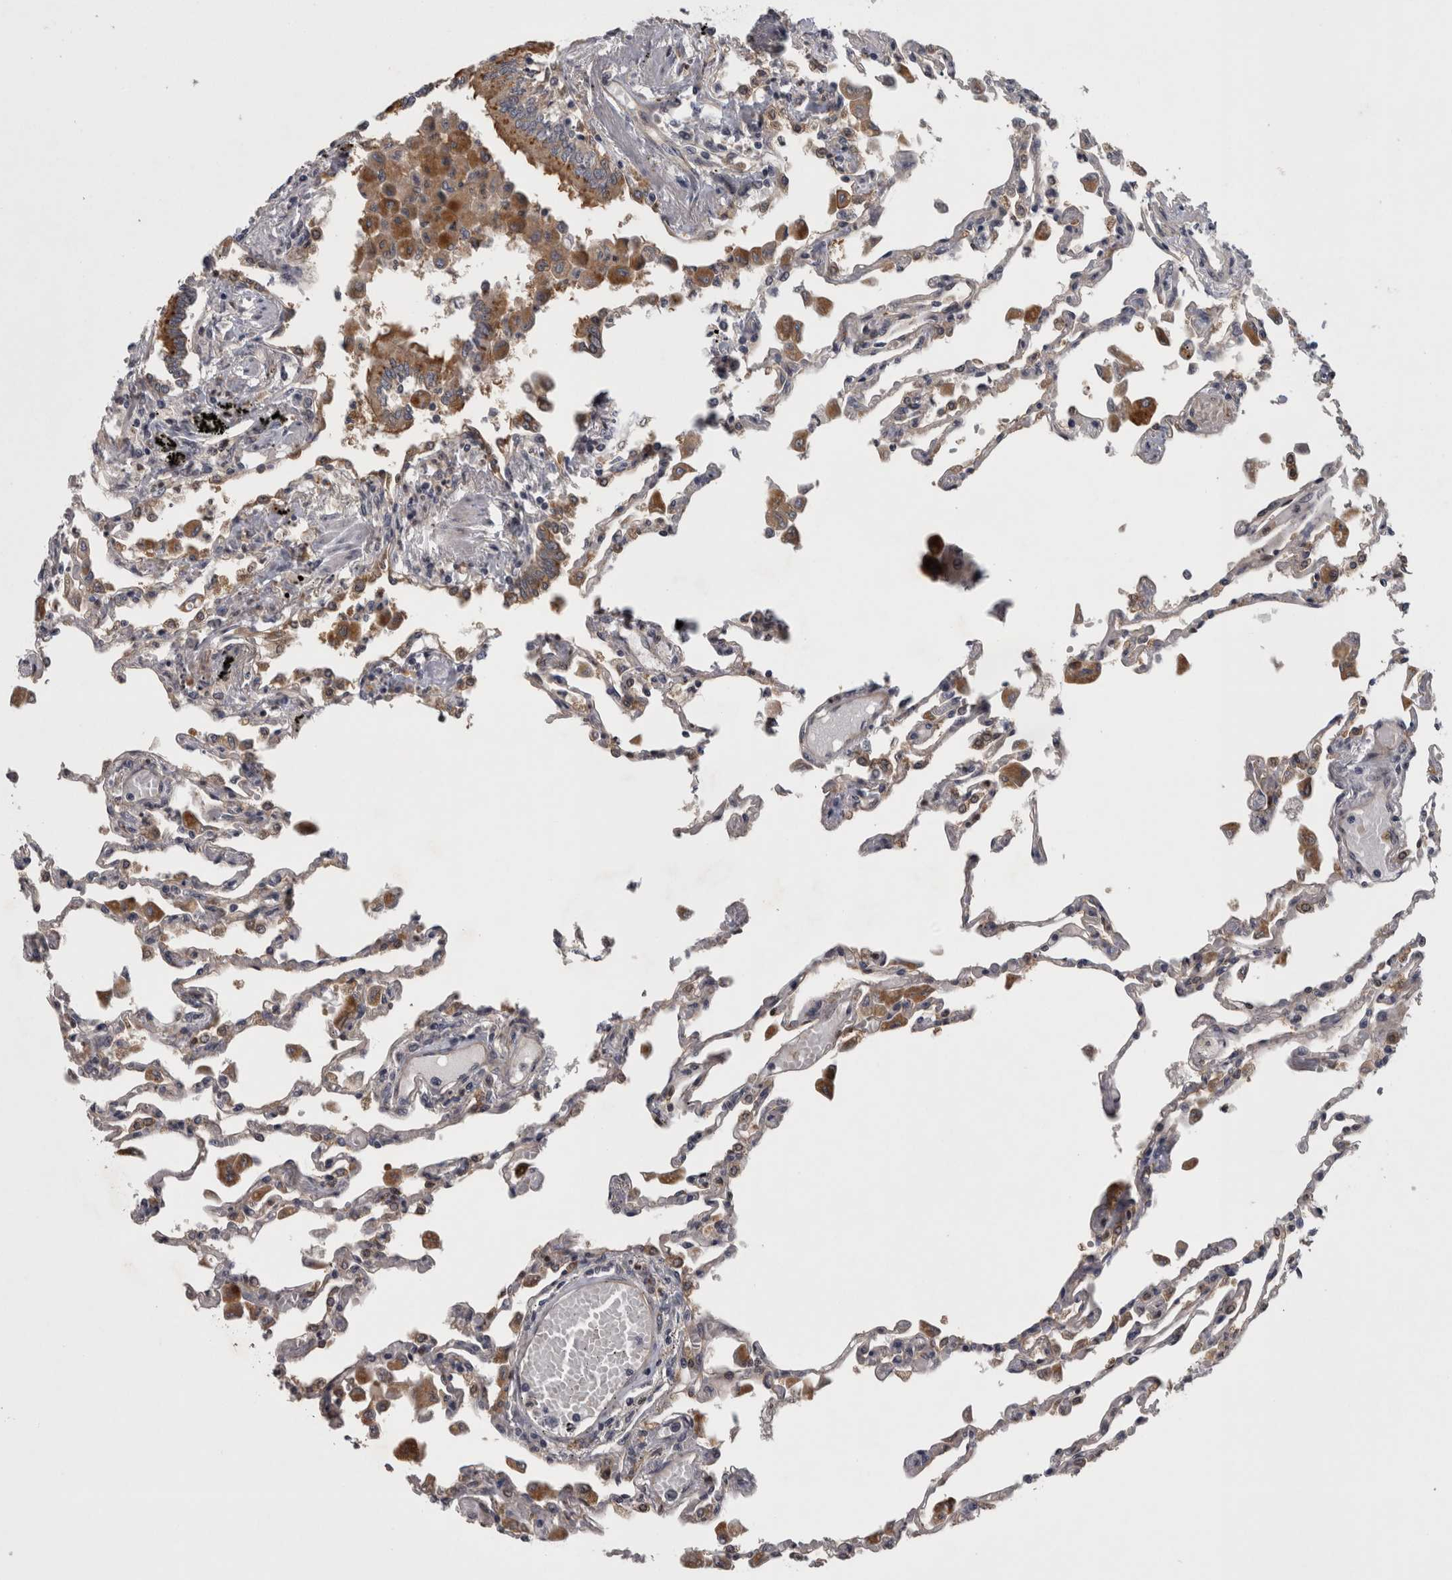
{"staining": {"intensity": "moderate", "quantity": "25%-75%", "location": "cytoplasmic/membranous"}, "tissue": "lung", "cell_type": "Alveolar cells", "image_type": "normal", "snomed": [{"axis": "morphology", "description": "Normal tissue, NOS"}, {"axis": "topography", "description": "Bronchus"}, {"axis": "topography", "description": "Lung"}], "caption": "Alveolar cells display medium levels of moderate cytoplasmic/membranous expression in approximately 25%-75% of cells in benign human lung. The staining is performed using DAB (3,3'-diaminobenzidine) brown chromogen to label protein expression. The nuclei are counter-stained blue using hematoxylin.", "gene": "PRKCI", "patient": {"sex": "female", "age": 49}}